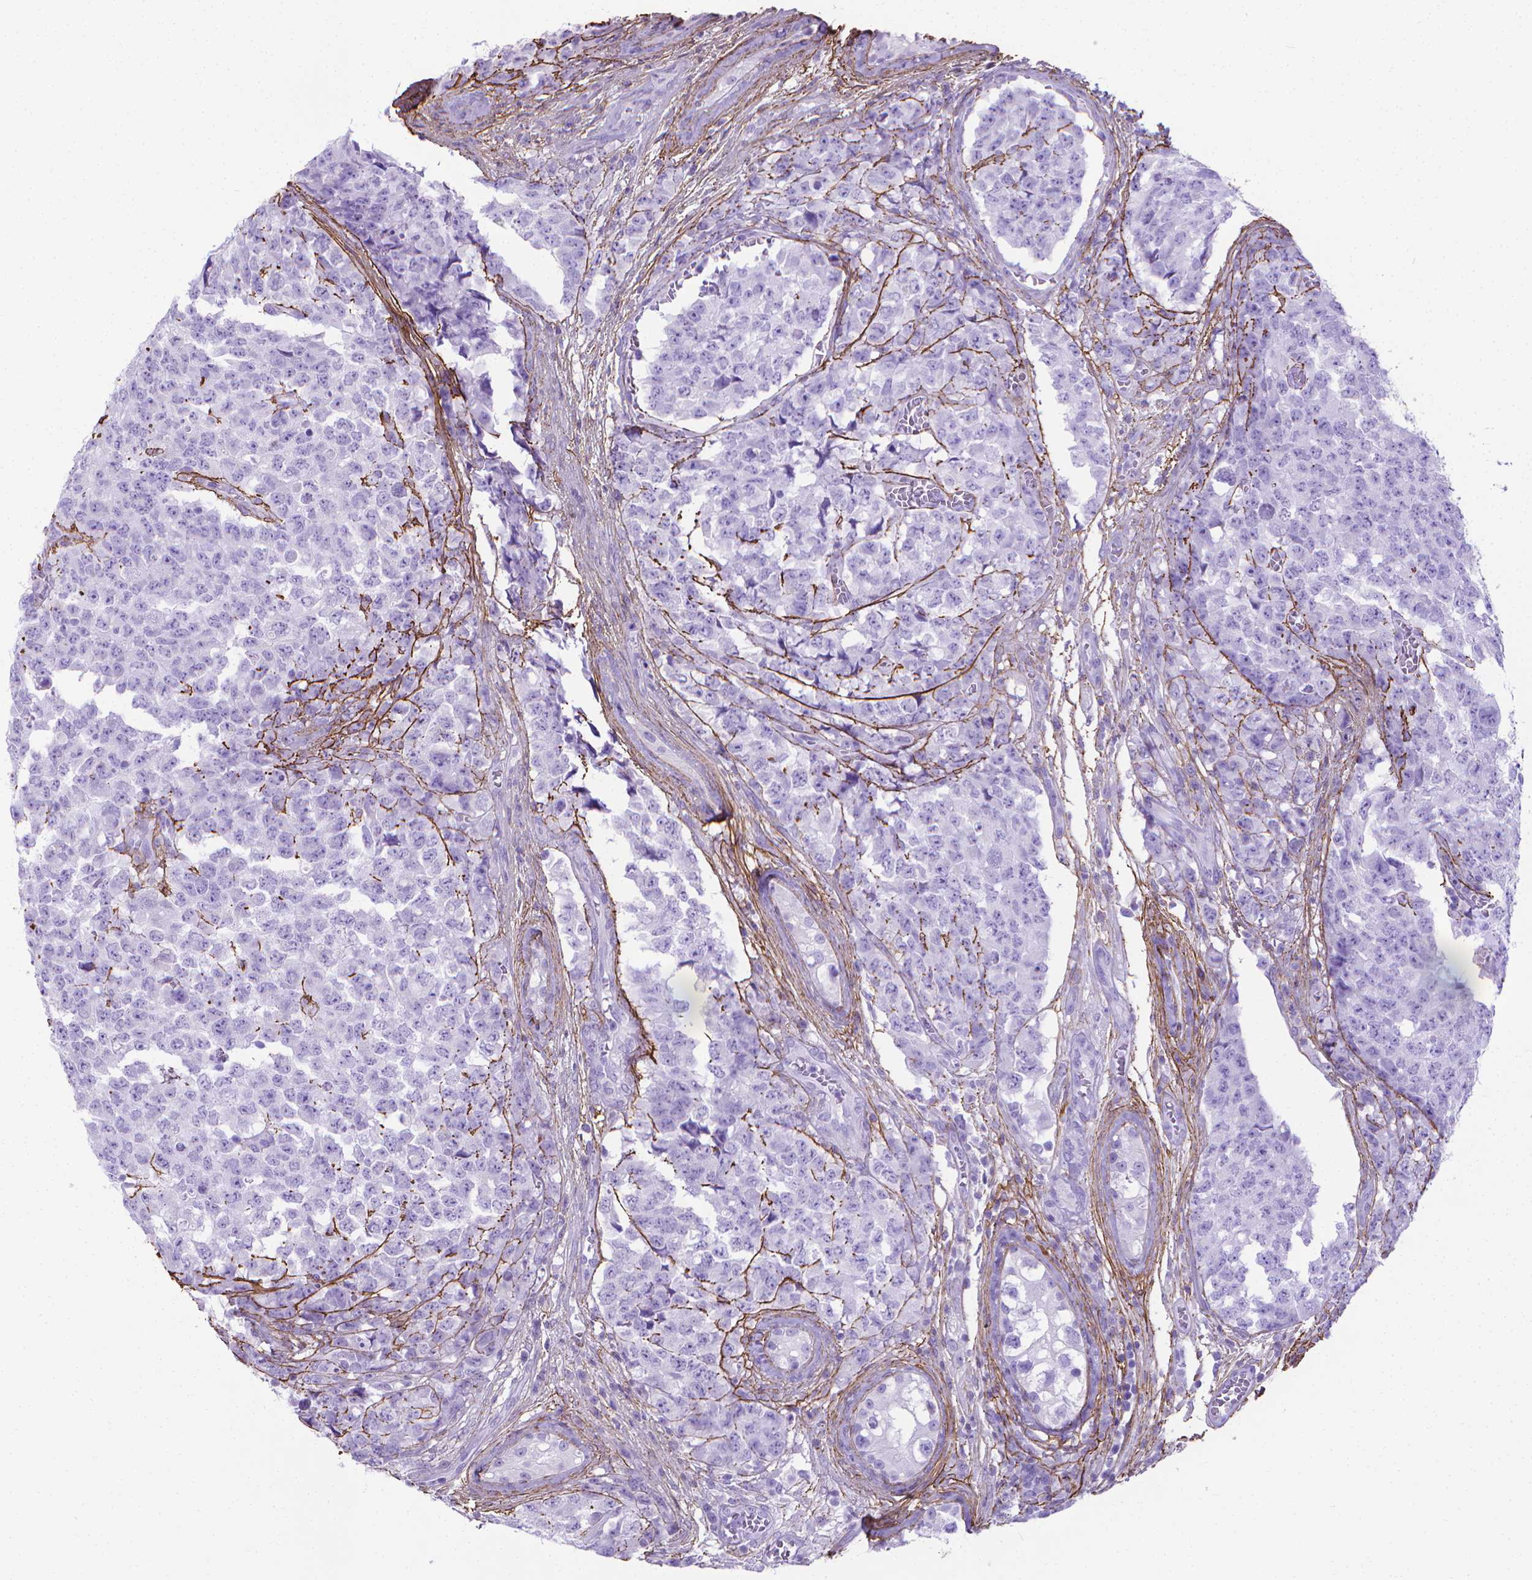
{"staining": {"intensity": "negative", "quantity": "none", "location": "none"}, "tissue": "testis cancer", "cell_type": "Tumor cells", "image_type": "cancer", "snomed": [{"axis": "morphology", "description": "Carcinoma, Embryonal, NOS"}, {"axis": "topography", "description": "Testis"}], "caption": "Immunohistochemistry of human testis embryonal carcinoma exhibits no expression in tumor cells. Nuclei are stained in blue.", "gene": "MFAP2", "patient": {"sex": "male", "age": 23}}